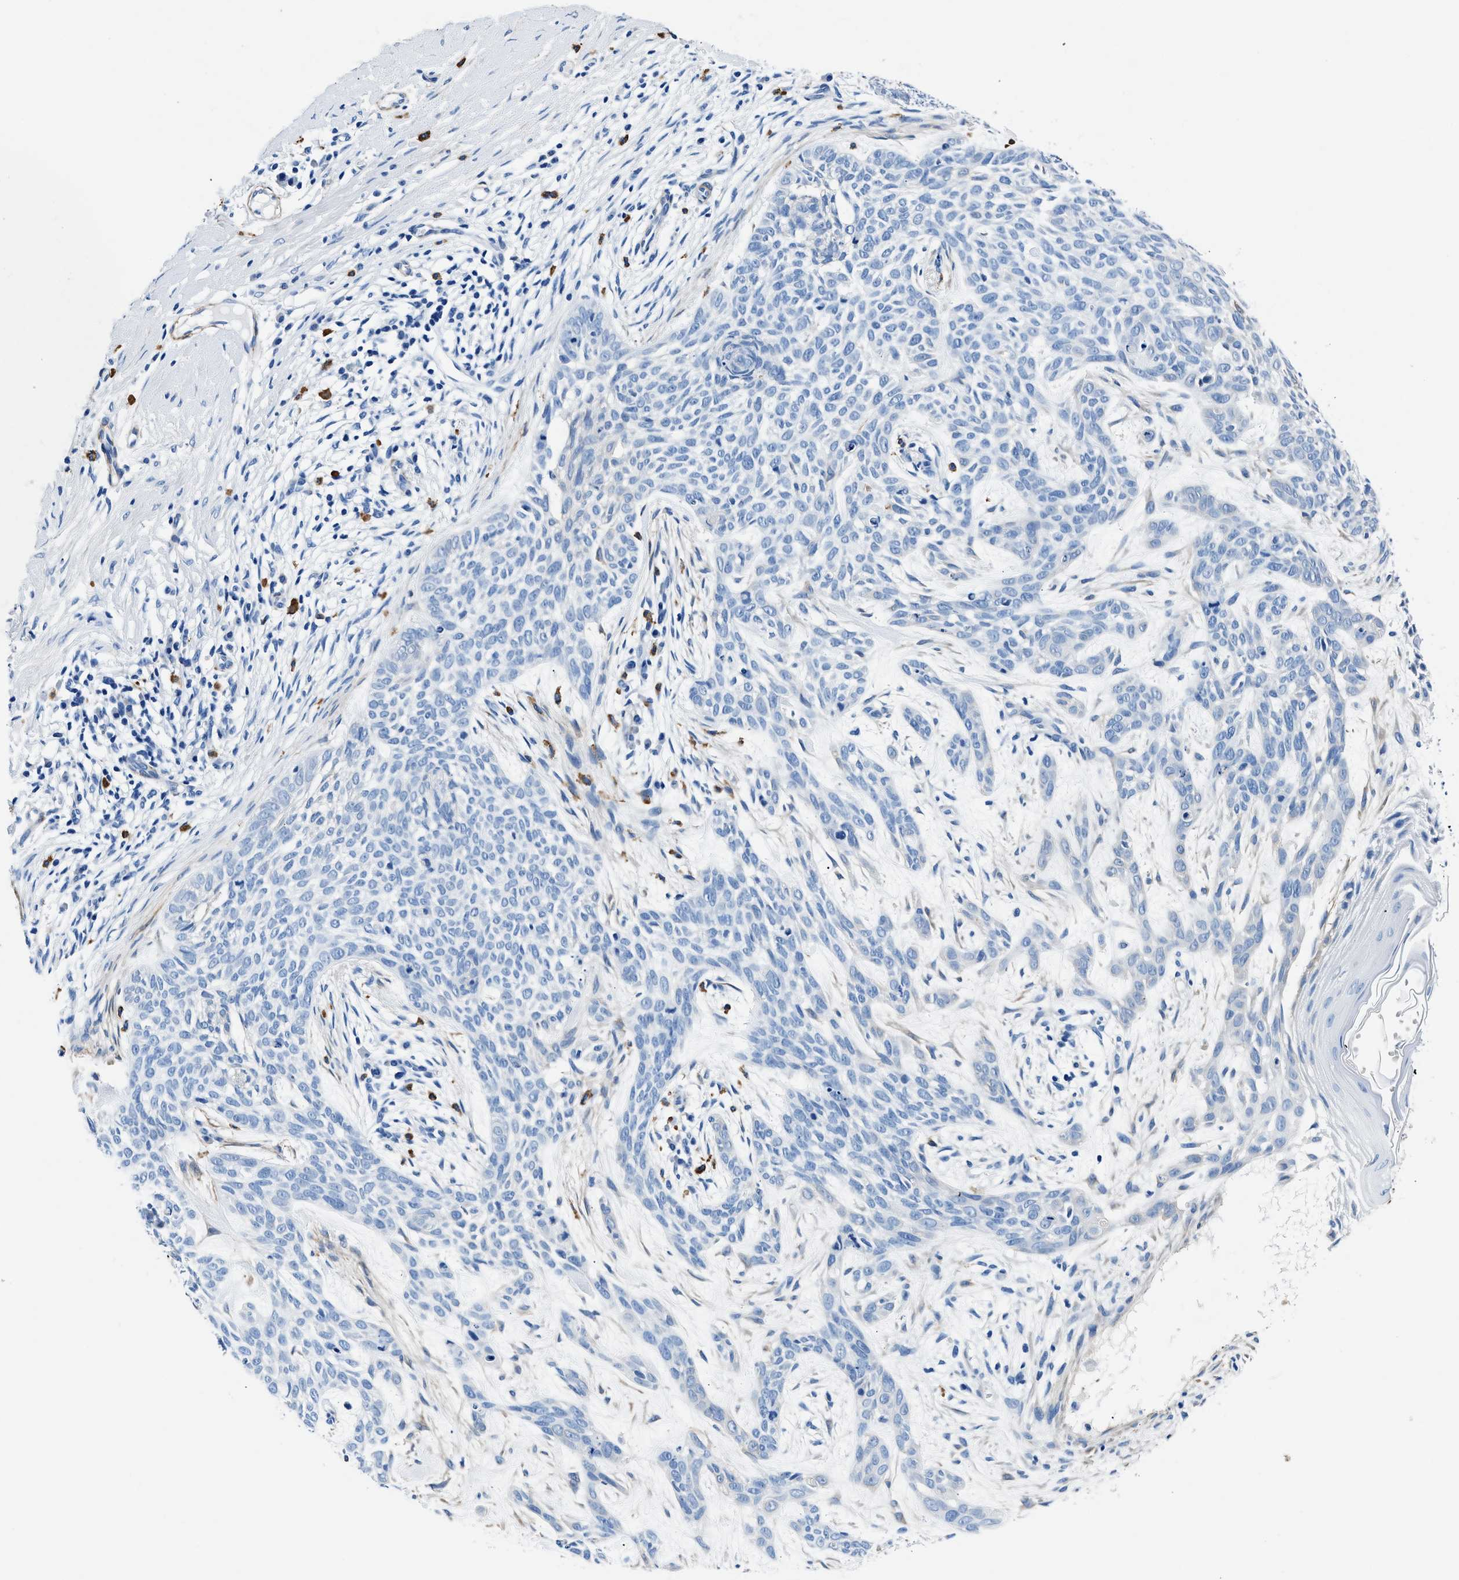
{"staining": {"intensity": "negative", "quantity": "none", "location": "none"}, "tissue": "skin cancer", "cell_type": "Tumor cells", "image_type": "cancer", "snomed": [{"axis": "morphology", "description": "Basal cell carcinoma"}, {"axis": "topography", "description": "Skin"}], "caption": "DAB immunohistochemical staining of human skin cancer (basal cell carcinoma) reveals no significant positivity in tumor cells.", "gene": "TEX261", "patient": {"sex": "female", "age": 59}}